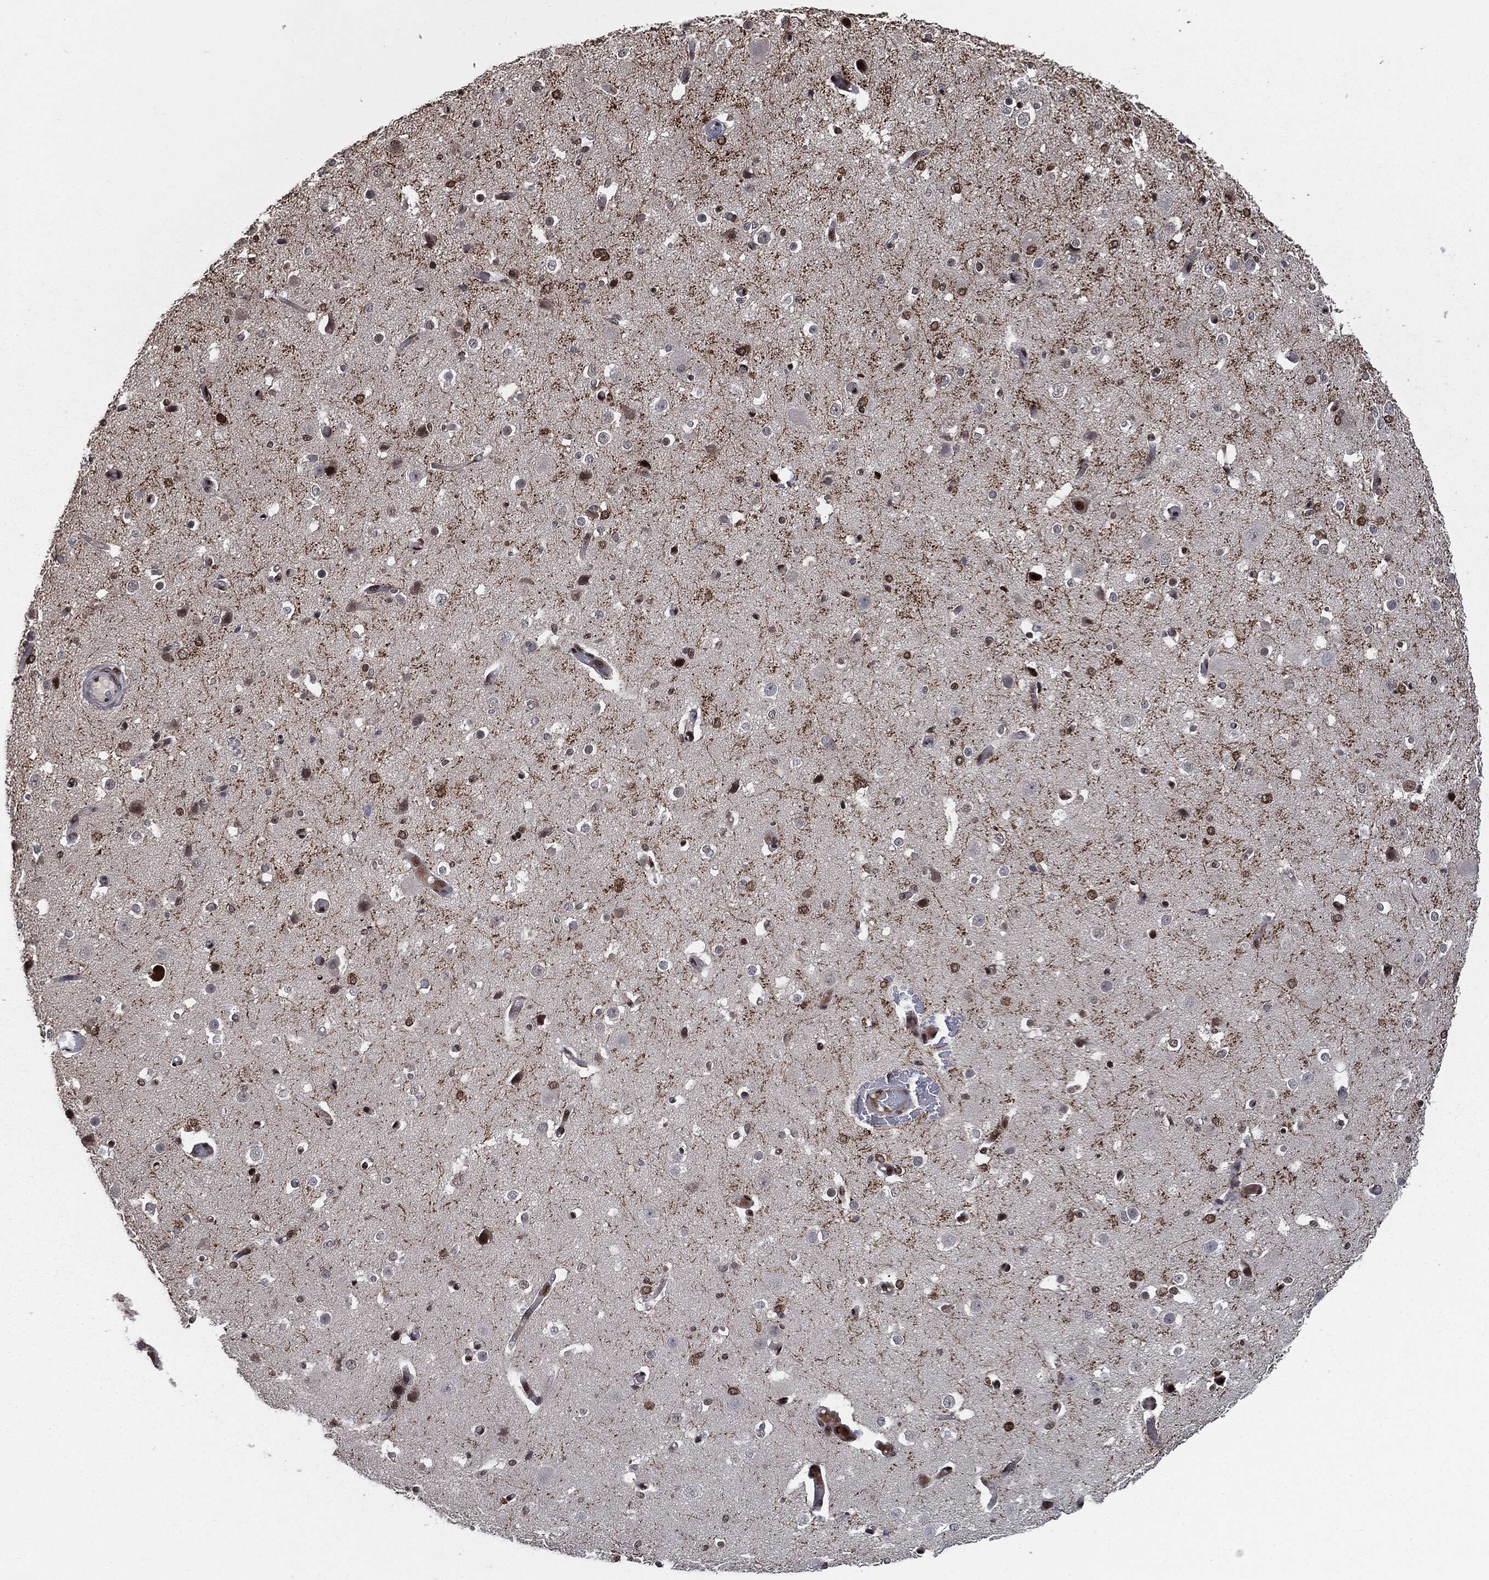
{"staining": {"intensity": "negative", "quantity": "none", "location": "none"}, "tissue": "cerebral cortex", "cell_type": "Endothelial cells", "image_type": "normal", "snomed": [{"axis": "morphology", "description": "Normal tissue, NOS"}, {"axis": "morphology", "description": "Inflammation, NOS"}, {"axis": "topography", "description": "Cerebral cortex"}], "caption": "There is no significant staining in endothelial cells of cerebral cortex. Nuclei are stained in blue.", "gene": "DPH2", "patient": {"sex": "male", "age": 6}}